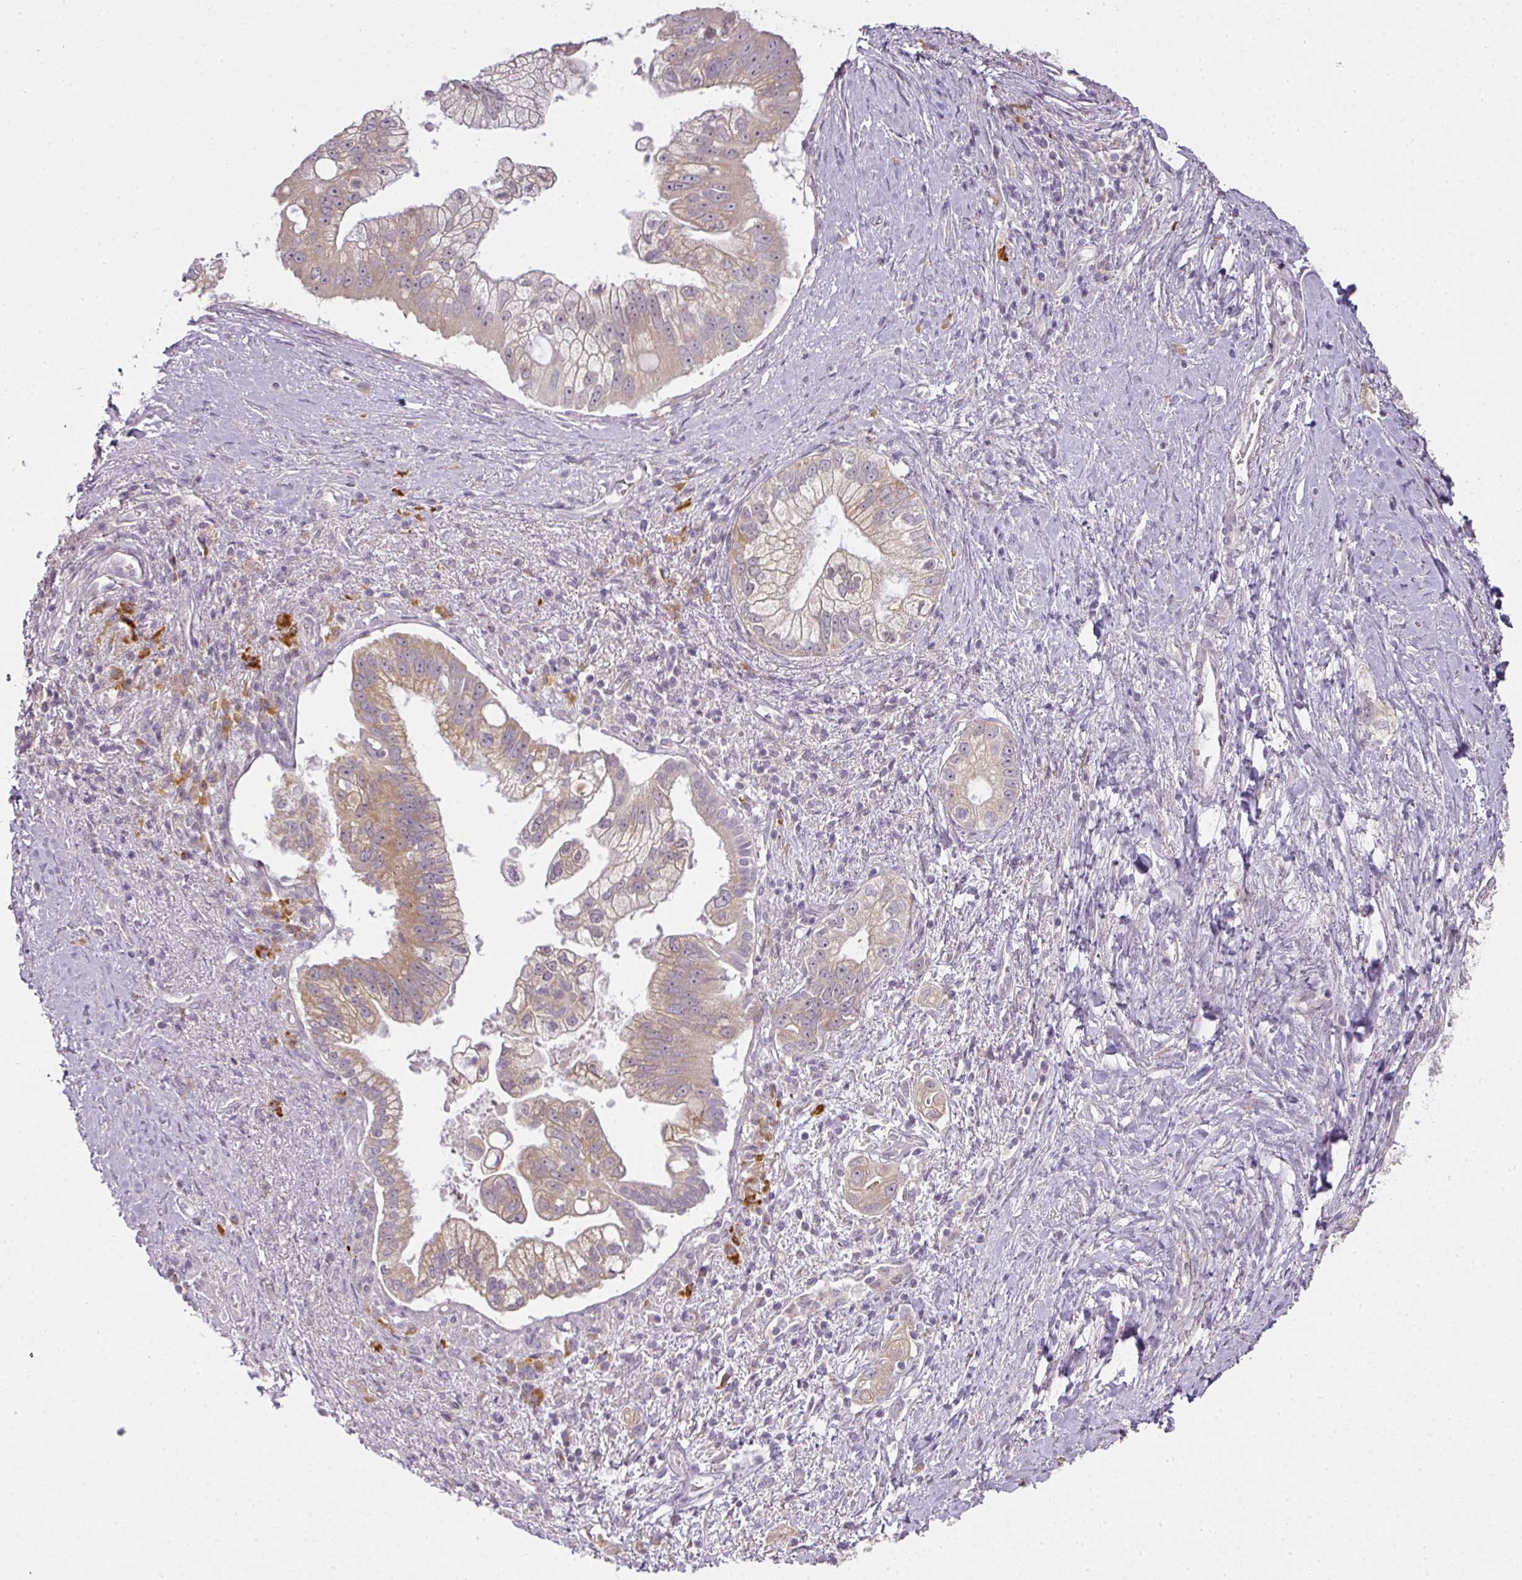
{"staining": {"intensity": "weak", "quantity": "25%-75%", "location": "cytoplasmic/membranous"}, "tissue": "pancreatic cancer", "cell_type": "Tumor cells", "image_type": "cancer", "snomed": [{"axis": "morphology", "description": "Adenocarcinoma, NOS"}, {"axis": "topography", "description": "Pancreas"}], "caption": "Pancreatic adenocarcinoma tissue demonstrates weak cytoplasmic/membranous expression in approximately 25%-75% of tumor cells (Stains: DAB in brown, nuclei in blue, Microscopy: brightfield microscopy at high magnification).", "gene": "MED19", "patient": {"sex": "male", "age": 70}}